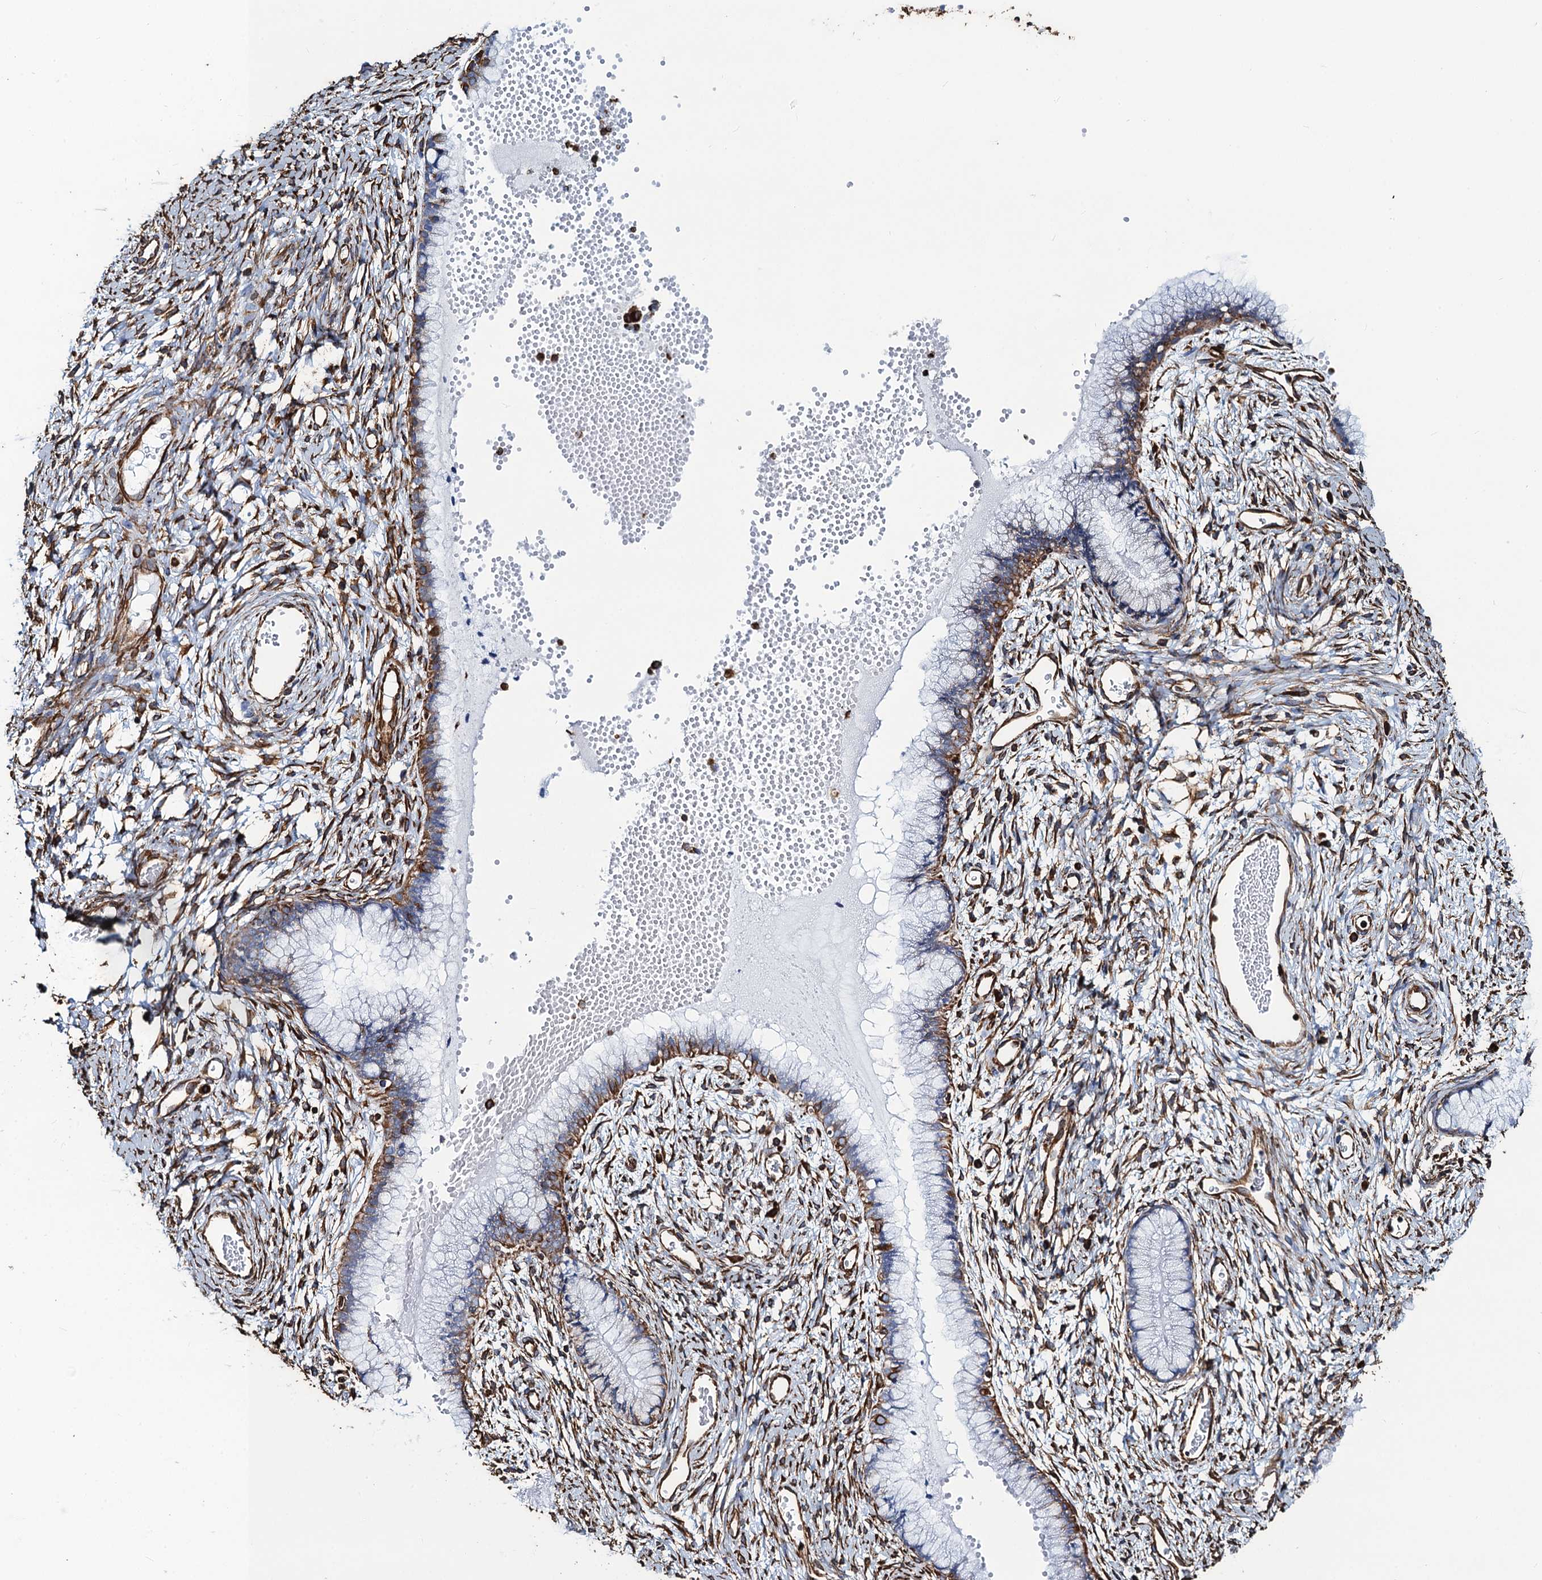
{"staining": {"intensity": "moderate", "quantity": "25%-75%", "location": "cytoplasmic/membranous"}, "tissue": "cervix", "cell_type": "Glandular cells", "image_type": "normal", "snomed": [{"axis": "morphology", "description": "Normal tissue, NOS"}, {"axis": "topography", "description": "Cervix"}], "caption": "Moderate cytoplasmic/membranous positivity for a protein is present in approximately 25%-75% of glandular cells of benign cervix using immunohistochemistry (IHC).", "gene": "PGM2", "patient": {"sex": "female", "age": 42}}